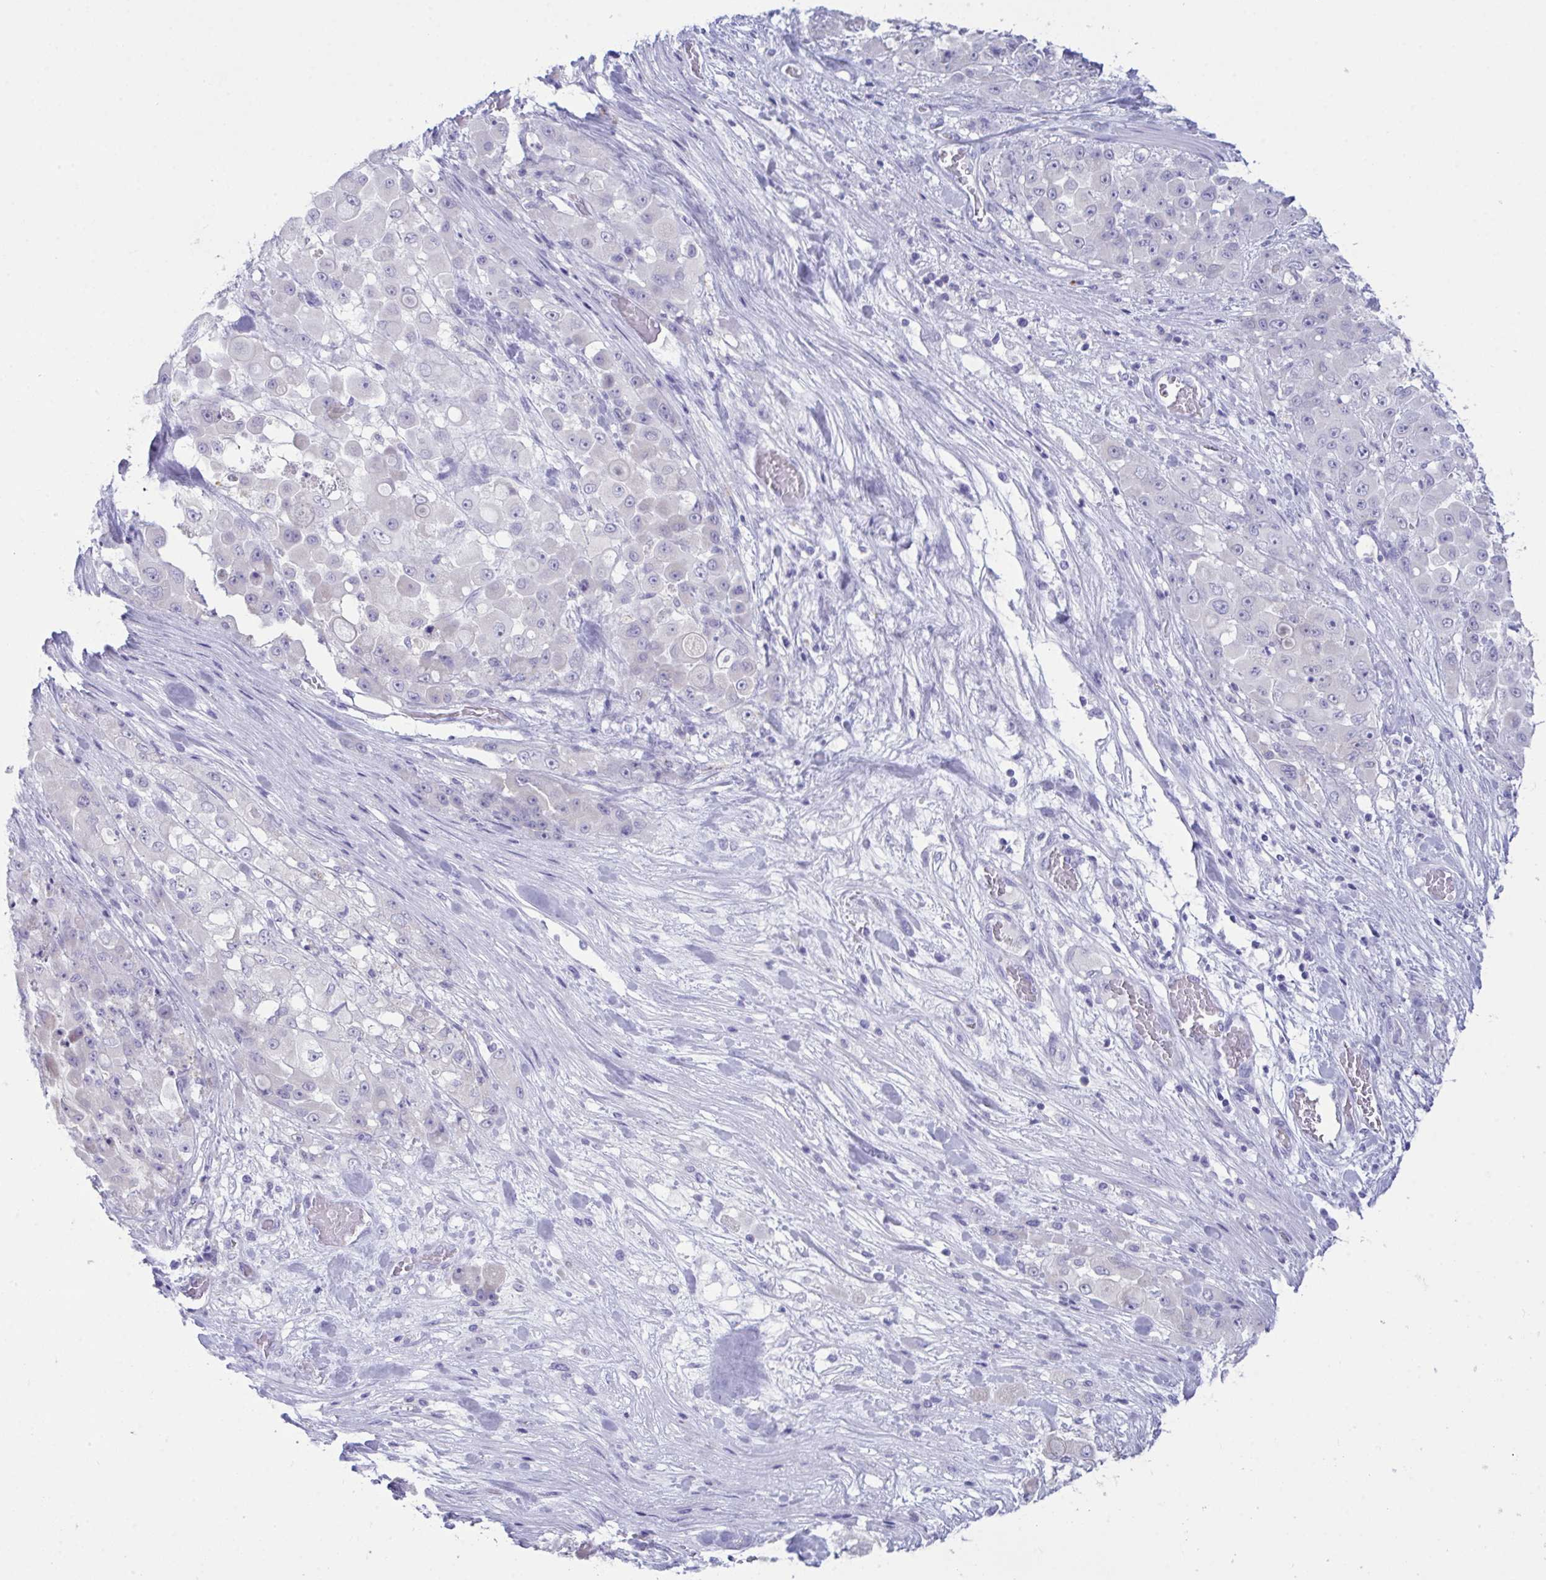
{"staining": {"intensity": "negative", "quantity": "none", "location": "none"}, "tissue": "stomach cancer", "cell_type": "Tumor cells", "image_type": "cancer", "snomed": [{"axis": "morphology", "description": "Adenocarcinoma, NOS"}, {"axis": "topography", "description": "Stomach"}], "caption": "Immunohistochemical staining of human stomach cancer demonstrates no significant expression in tumor cells.", "gene": "GLB1L2", "patient": {"sex": "female", "age": 76}}